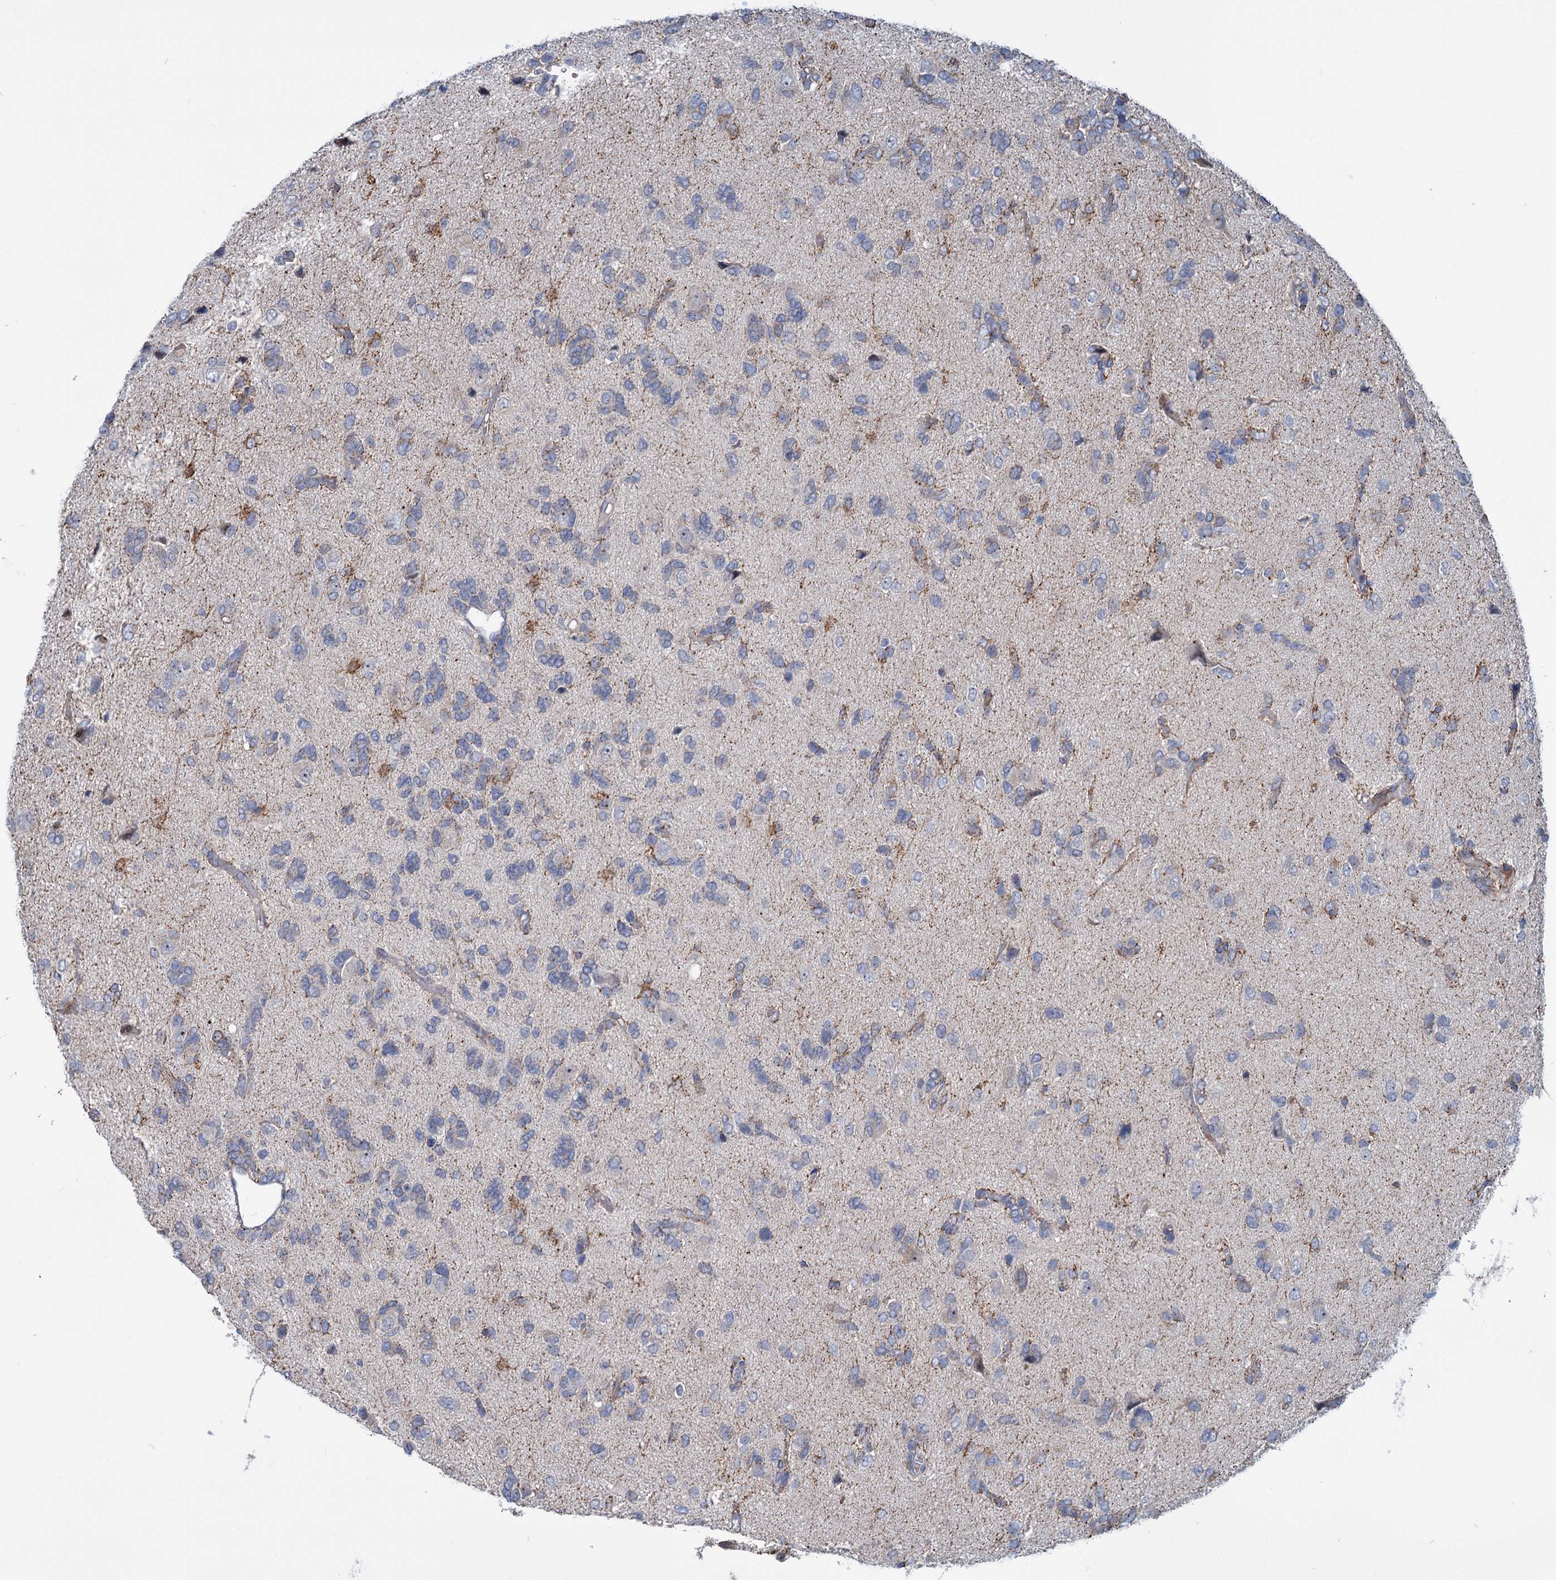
{"staining": {"intensity": "weak", "quantity": "<25%", "location": "cytoplasmic/membranous"}, "tissue": "glioma", "cell_type": "Tumor cells", "image_type": "cancer", "snomed": [{"axis": "morphology", "description": "Glioma, malignant, High grade"}, {"axis": "topography", "description": "Brain"}], "caption": "Tumor cells show no significant expression in malignant glioma (high-grade). Brightfield microscopy of immunohistochemistry (IHC) stained with DAB (brown) and hematoxylin (blue), captured at high magnification.", "gene": "LPIN1", "patient": {"sex": "female", "age": 59}}